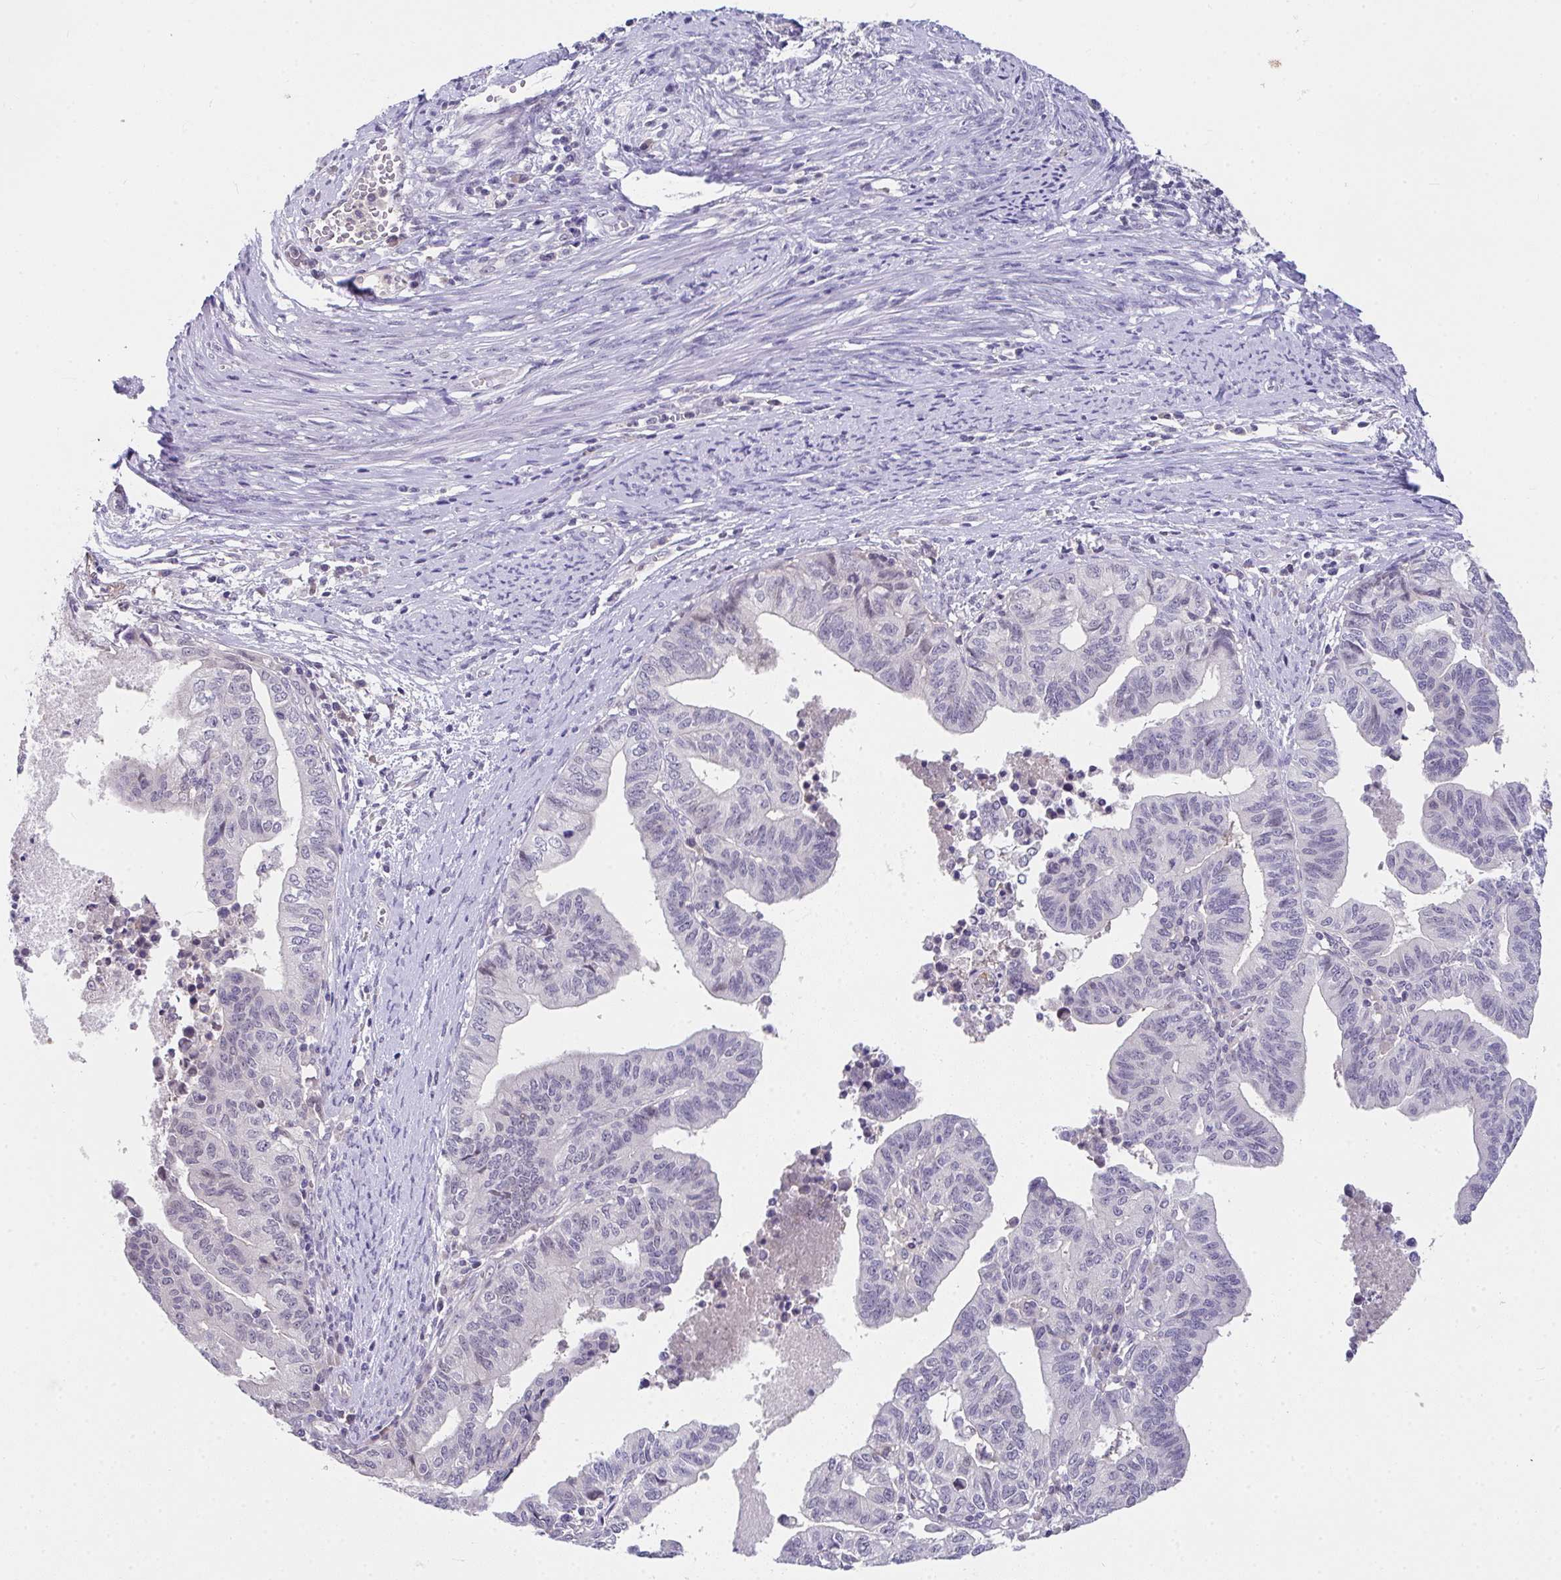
{"staining": {"intensity": "negative", "quantity": "none", "location": "none"}, "tissue": "endometrial cancer", "cell_type": "Tumor cells", "image_type": "cancer", "snomed": [{"axis": "morphology", "description": "Adenocarcinoma, NOS"}, {"axis": "topography", "description": "Endometrium"}], "caption": "This is a image of immunohistochemistry (IHC) staining of adenocarcinoma (endometrial), which shows no staining in tumor cells.", "gene": "GLTPD2", "patient": {"sex": "female", "age": 65}}